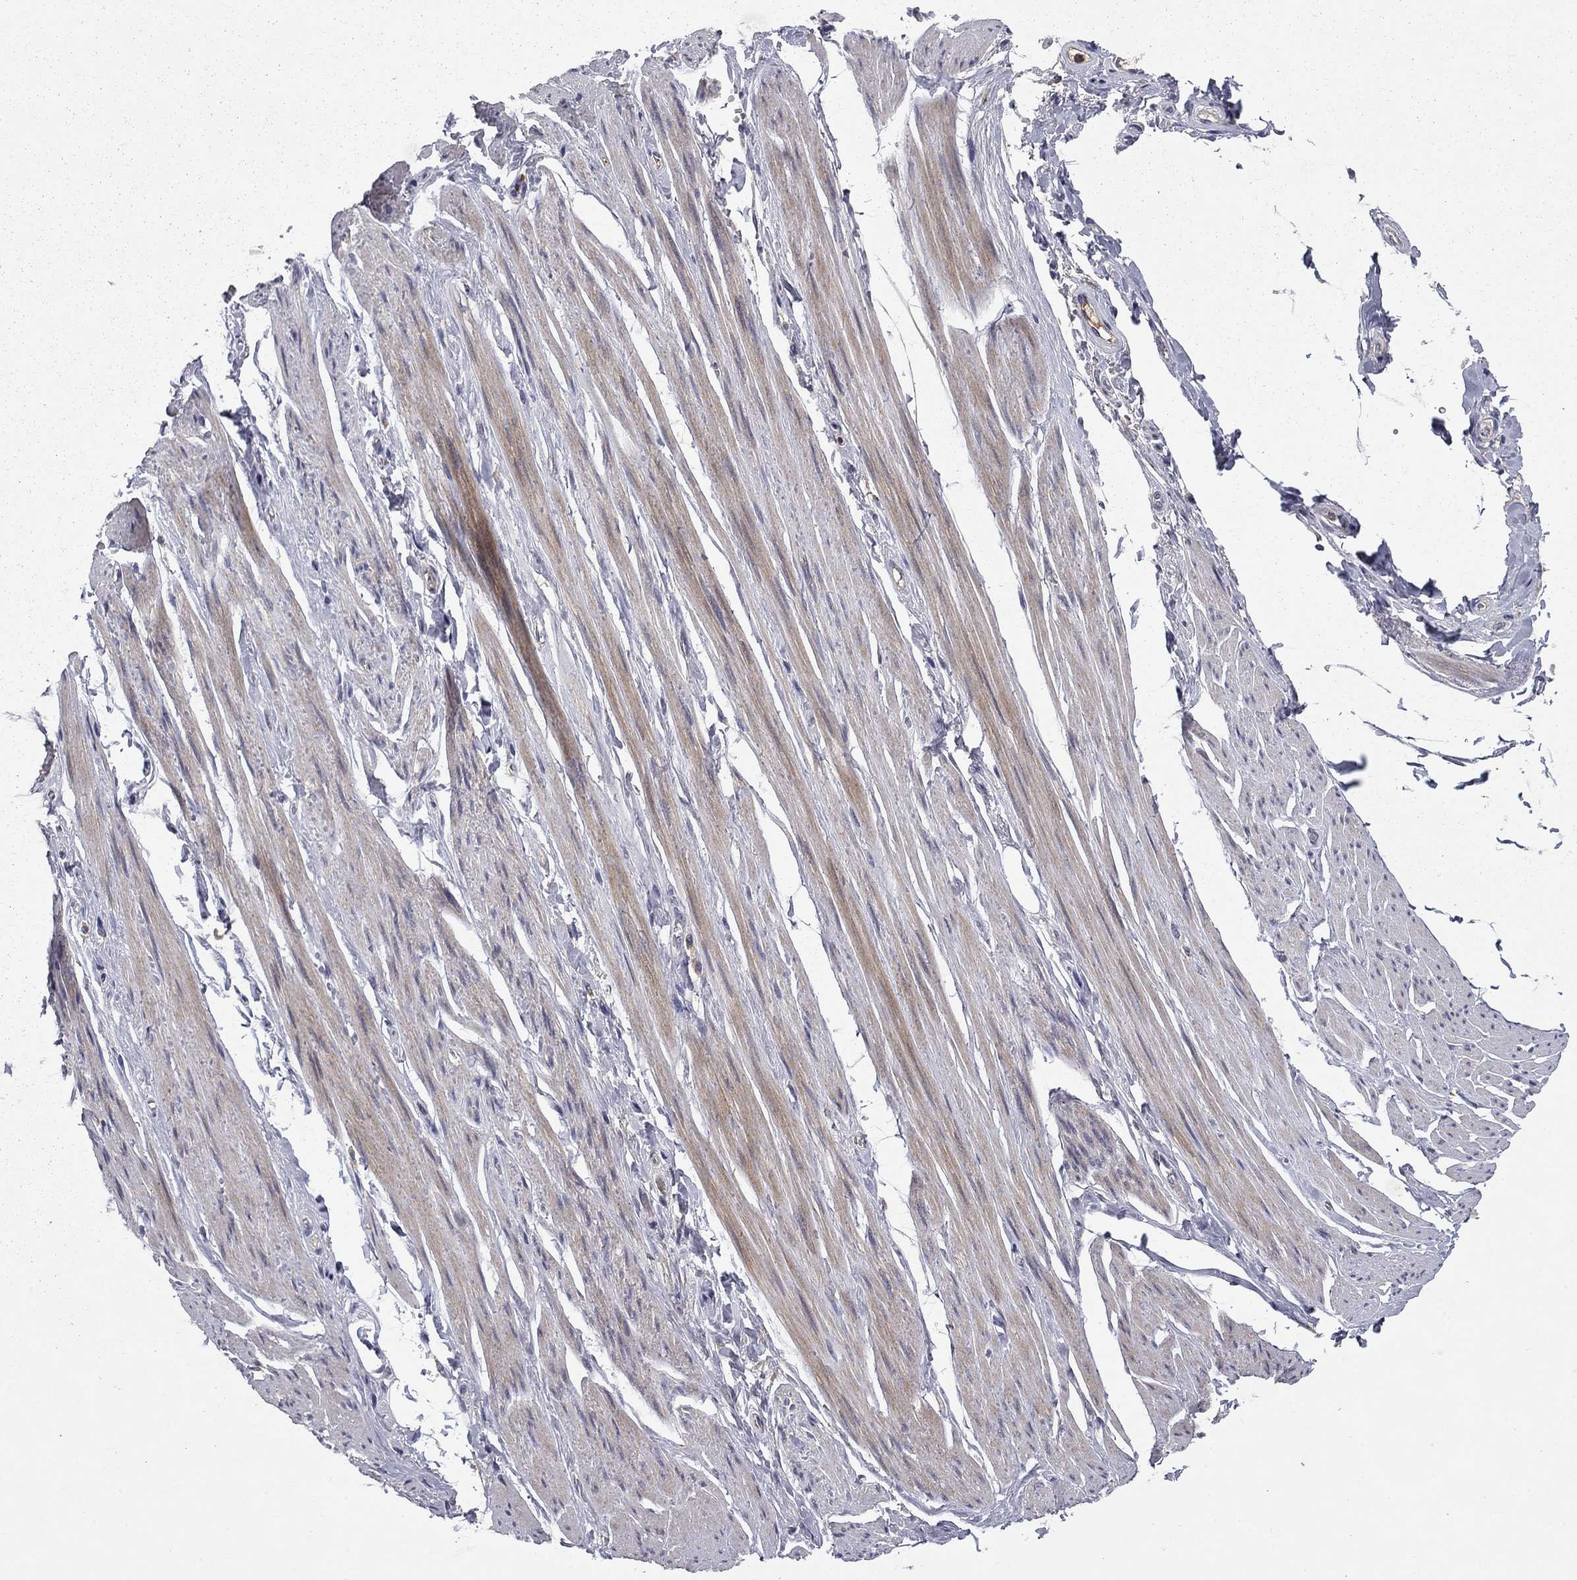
{"staining": {"intensity": "weak", "quantity": "25%-75%", "location": "cytoplasmic/membranous"}, "tissue": "skeletal muscle", "cell_type": "Myocytes", "image_type": "normal", "snomed": [{"axis": "morphology", "description": "Normal tissue, NOS"}, {"axis": "topography", "description": "Skeletal muscle"}, {"axis": "topography", "description": "Anal"}, {"axis": "topography", "description": "Peripheral nerve tissue"}], "caption": "Weak cytoplasmic/membranous staining for a protein is present in approximately 25%-75% of myocytes of benign skeletal muscle using immunohistochemistry (IHC).", "gene": "CEACAM7", "patient": {"sex": "male", "age": 53}}